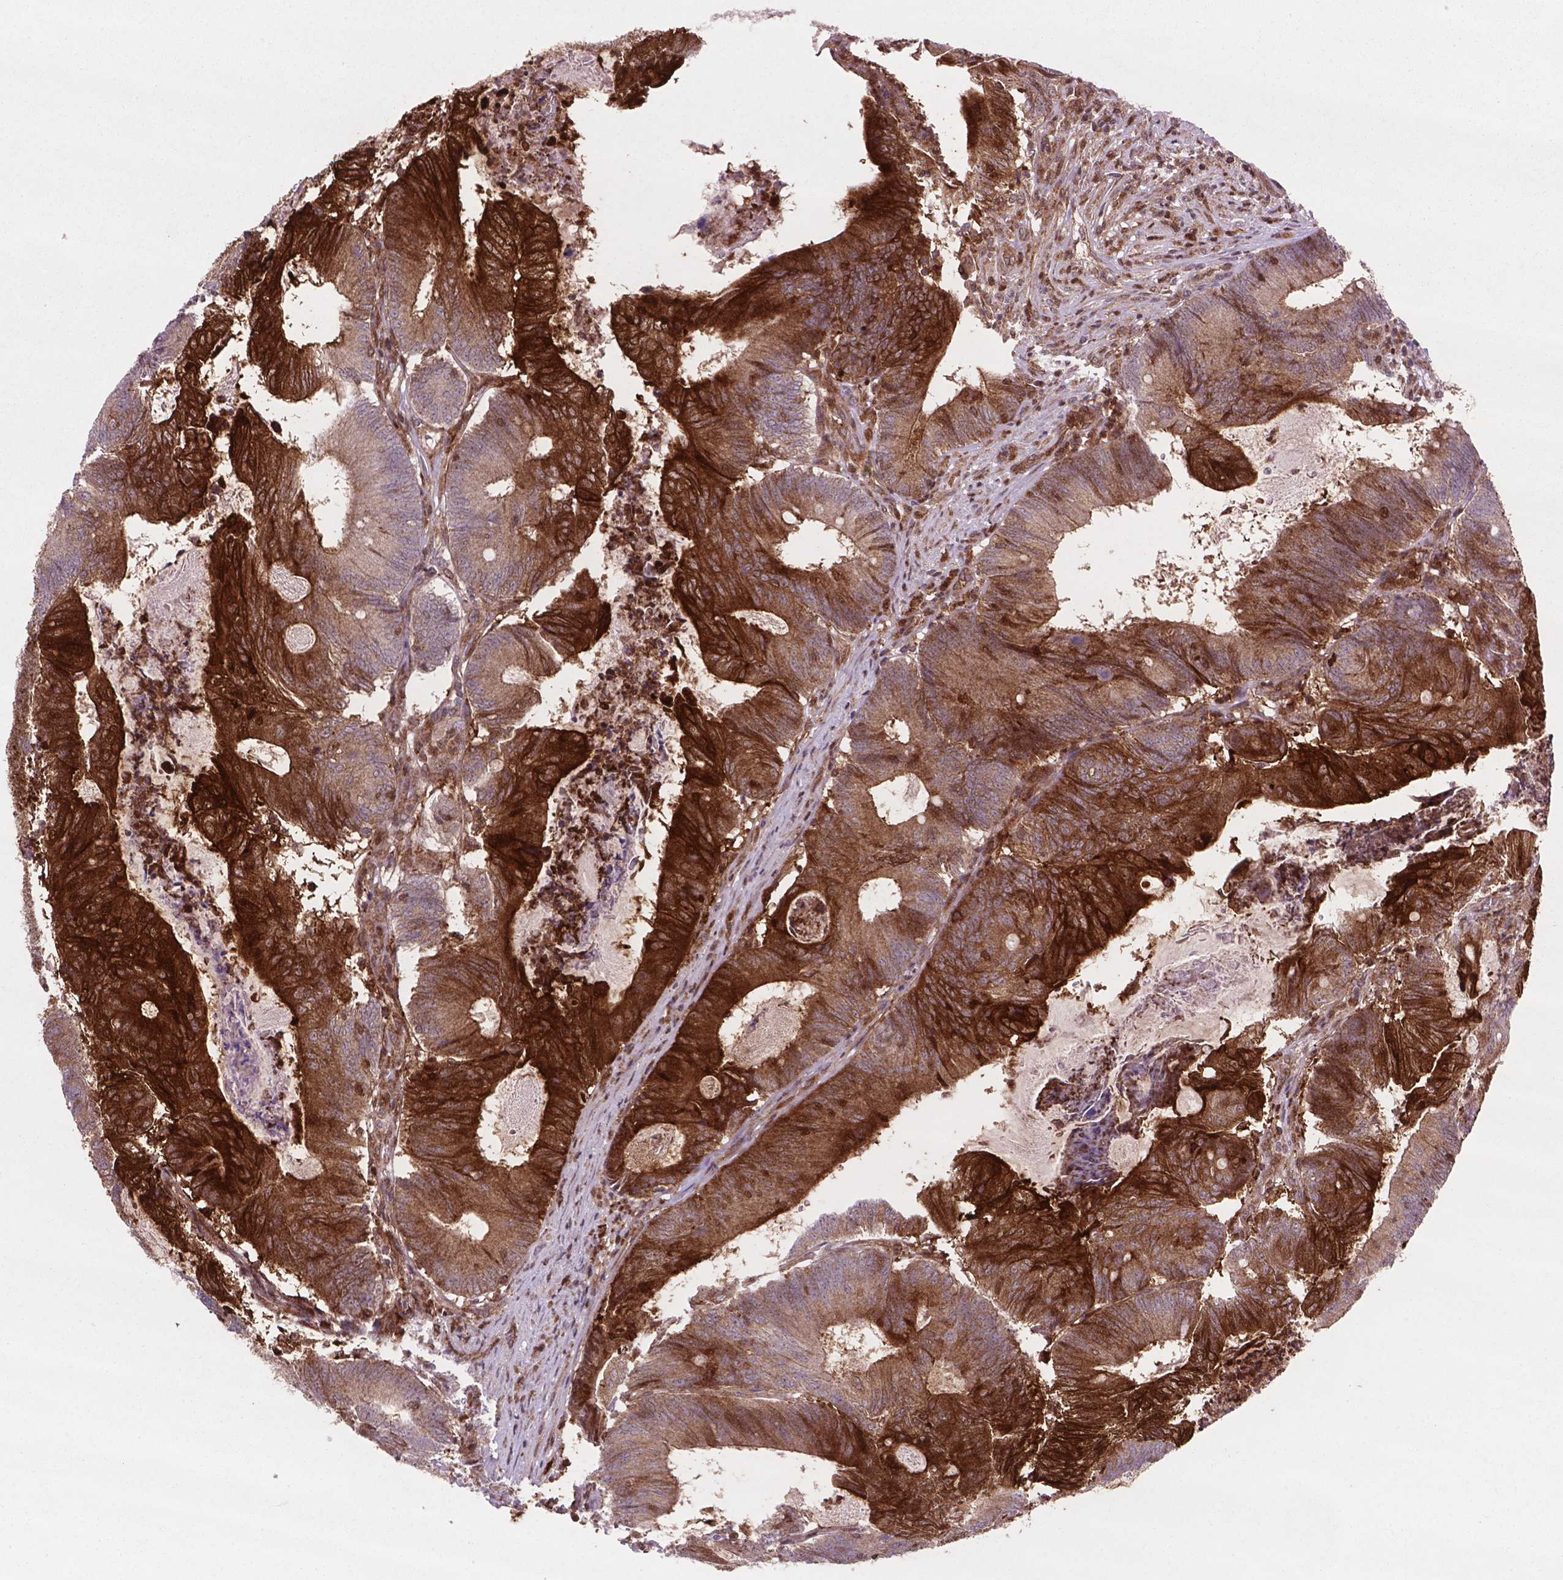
{"staining": {"intensity": "strong", "quantity": ">75%", "location": "cytoplasmic/membranous"}, "tissue": "colorectal cancer", "cell_type": "Tumor cells", "image_type": "cancer", "snomed": [{"axis": "morphology", "description": "Adenocarcinoma, NOS"}, {"axis": "topography", "description": "Colon"}], "caption": "Adenocarcinoma (colorectal) was stained to show a protein in brown. There is high levels of strong cytoplasmic/membranous expression in approximately >75% of tumor cells.", "gene": "LDHA", "patient": {"sex": "female", "age": 70}}